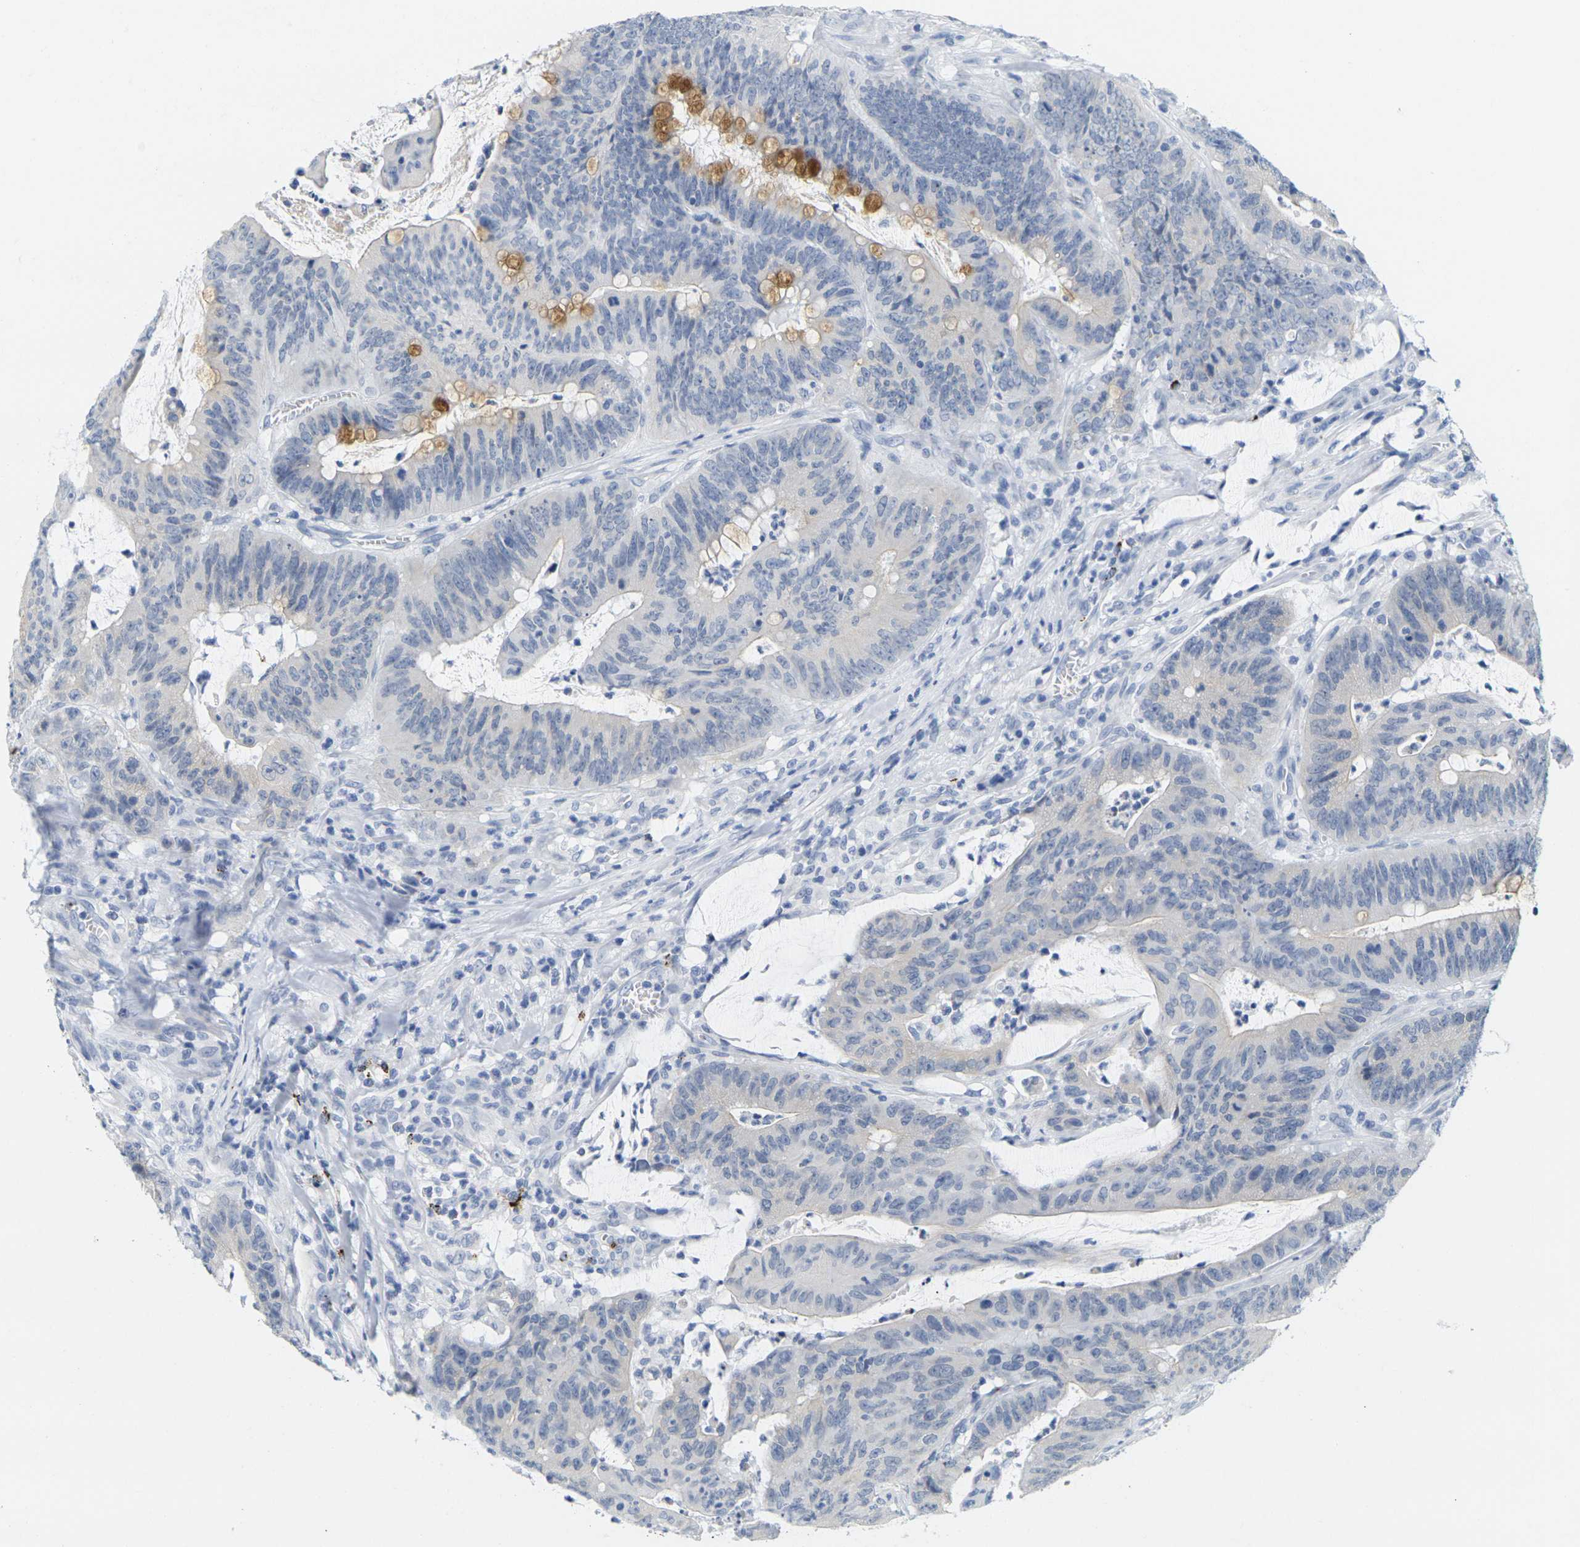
{"staining": {"intensity": "moderate", "quantity": "<25%", "location": "cytoplasmic/membranous"}, "tissue": "colorectal cancer", "cell_type": "Tumor cells", "image_type": "cancer", "snomed": [{"axis": "morphology", "description": "Adenocarcinoma, NOS"}, {"axis": "topography", "description": "Colon"}], "caption": "Colorectal cancer stained for a protein displays moderate cytoplasmic/membranous positivity in tumor cells.", "gene": "HLA-DOB", "patient": {"sex": "male", "age": 45}}